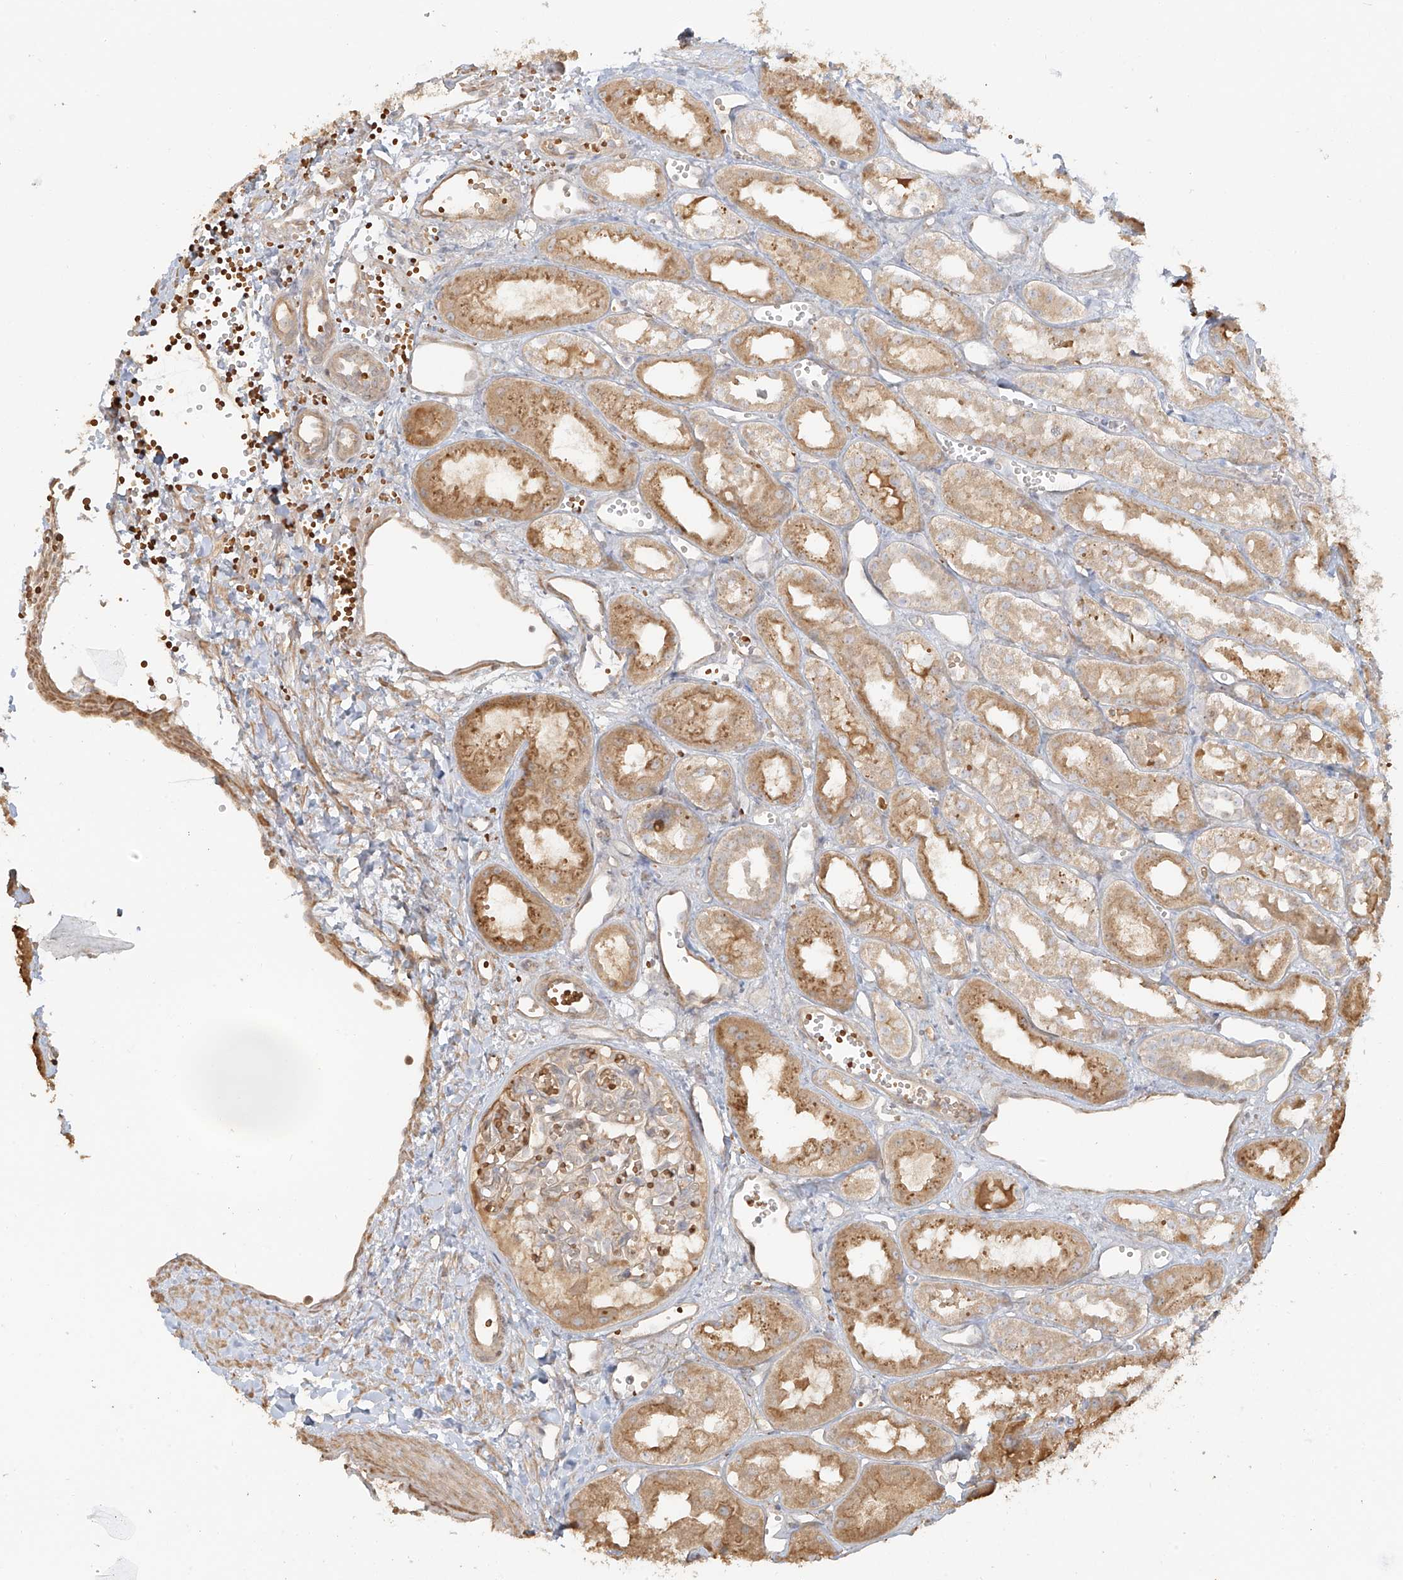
{"staining": {"intensity": "weak", "quantity": "<25%", "location": "cytoplasmic/membranous"}, "tissue": "kidney", "cell_type": "Cells in glomeruli", "image_type": "normal", "snomed": [{"axis": "morphology", "description": "Normal tissue, NOS"}, {"axis": "topography", "description": "Kidney"}], "caption": "Immunohistochemistry (IHC) micrograph of benign kidney stained for a protein (brown), which exhibits no staining in cells in glomeruli.", "gene": "UPK1B", "patient": {"sex": "male", "age": 16}}